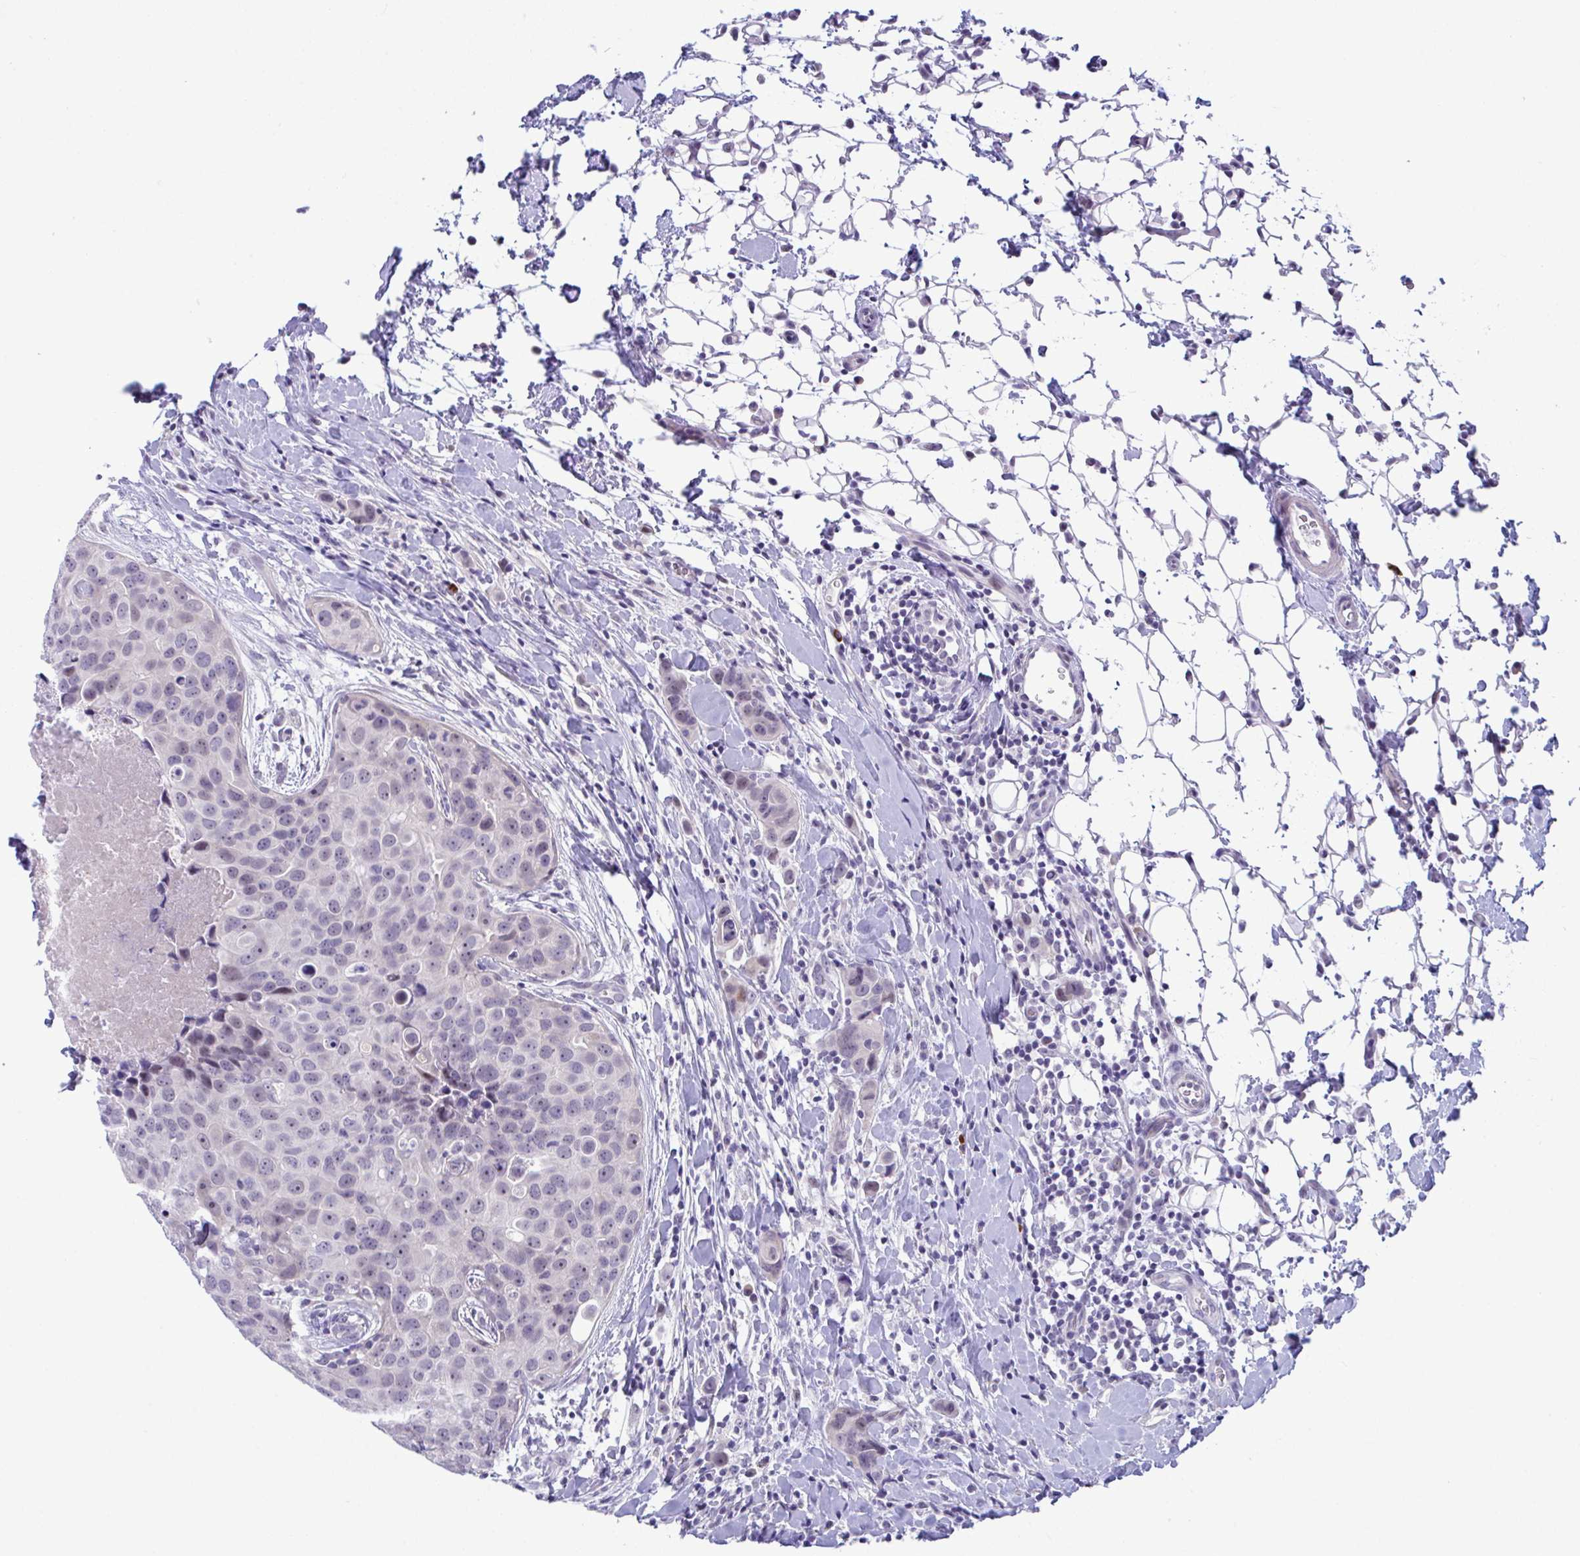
{"staining": {"intensity": "negative", "quantity": "none", "location": "none"}, "tissue": "breast cancer", "cell_type": "Tumor cells", "image_type": "cancer", "snomed": [{"axis": "morphology", "description": "Duct carcinoma"}, {"axis": "topography", "description": "Breast"}], "caption": "Breast intraductal carcinoma was stained to show a protein in brown. There is no significant staining in tumor cells.", "gene": "USP35", "patient": {"sex": "female", "age": 24}}